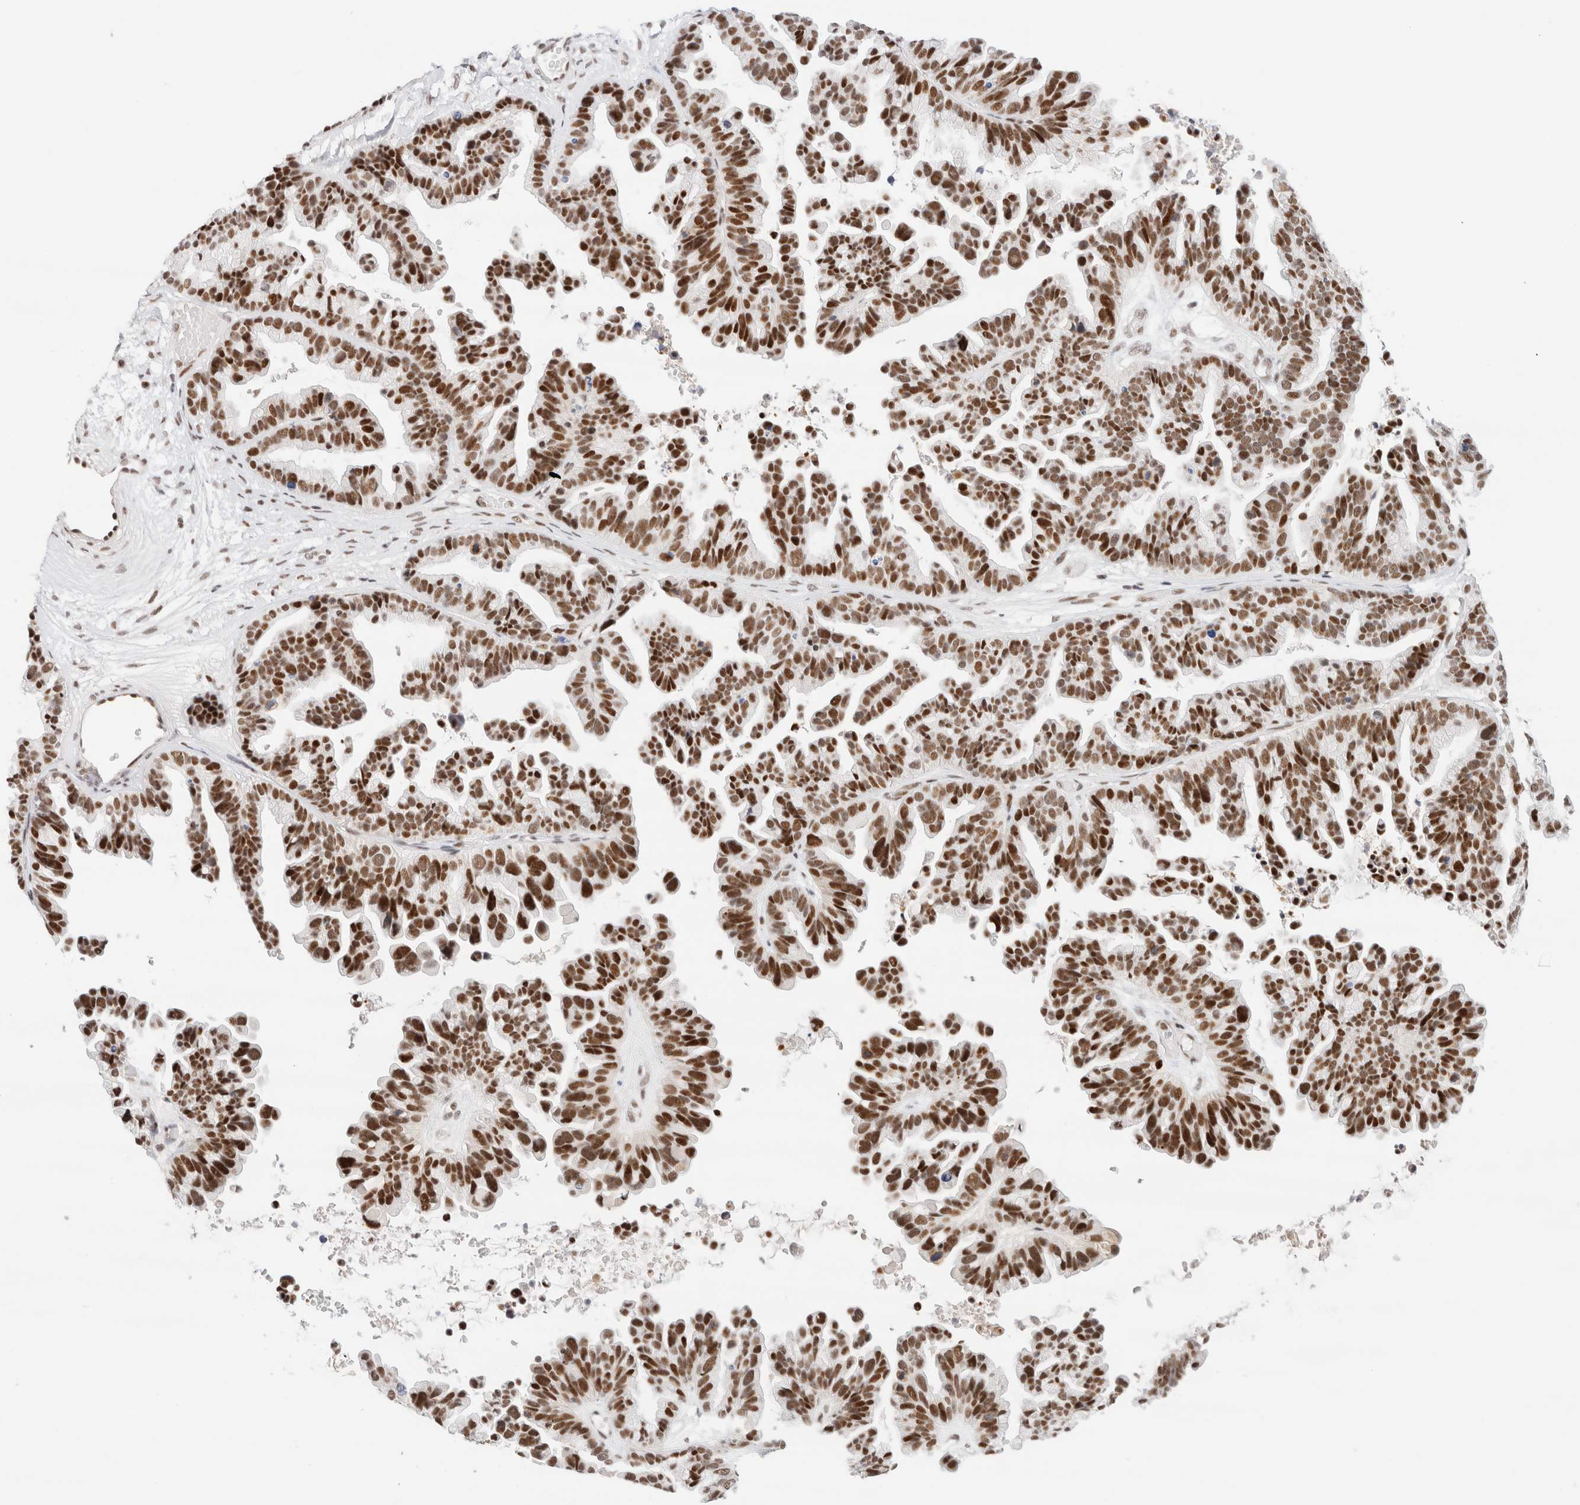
{"staining": {"intensity": "strong", "quantity": ">75%", "location": "nuclear"}, "tissue": "ovarian cancer", "cell_type": "Tumor cells", "image_type": "cancer", "snomed": [{"axis": "morphology", "description": "Cystadenocarcinoma, serous, NOS"}, {"axis": "topography", "description": "Ovary"}], "caption": "This histopathology image displays immunohistochemistry staining of serous cystadenocarcinoma (ovarian), with high strong nuclear staining in about >75% of tumor cells.", "gene": "ZNF282", "patient": {"sex": "female", "age": 56}}